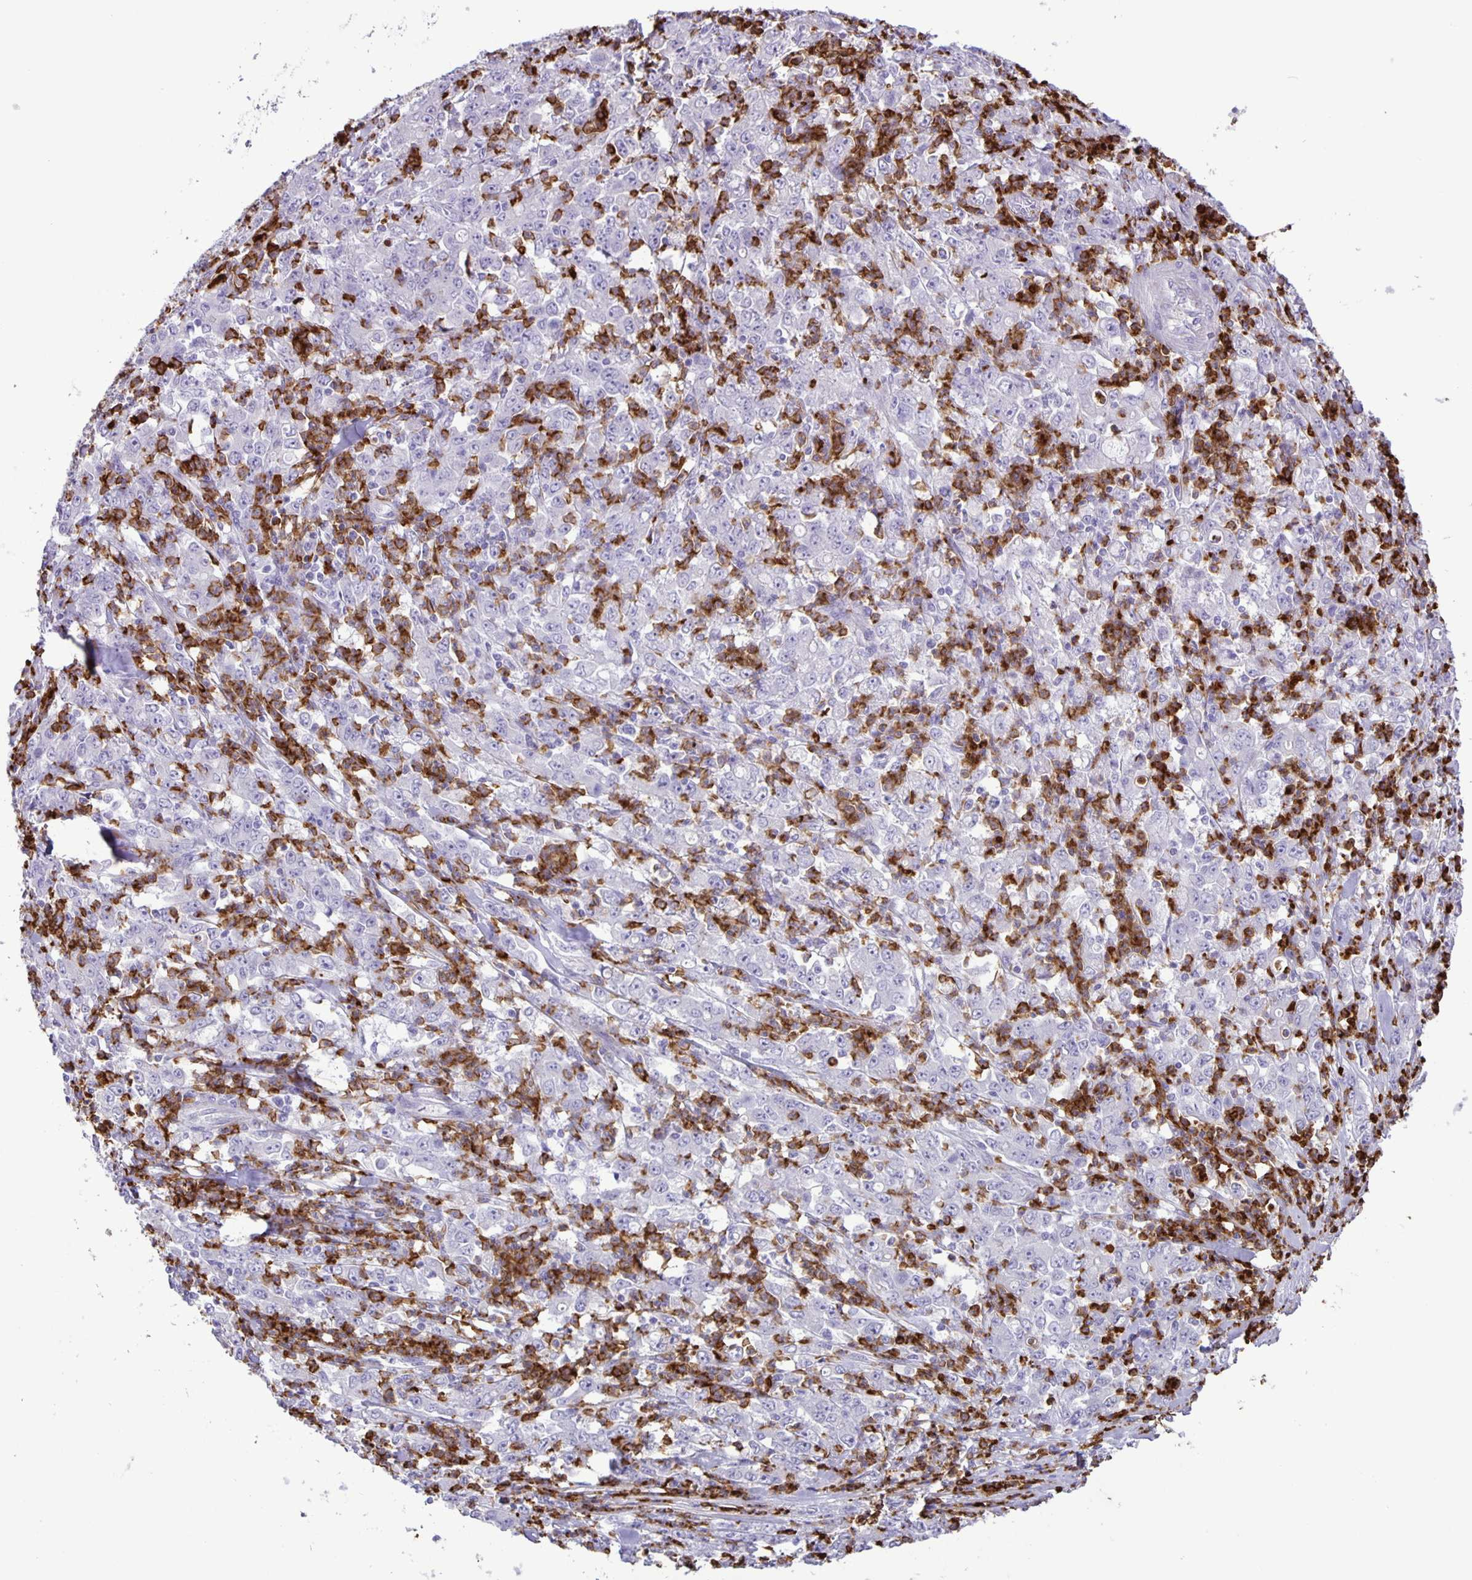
{"staining": {"intensity": "negative", "quantity": "none", "location": "none"}, "tissue": "stomach cancer", "cell_type": "Tumor cells", "image_type": "cancer", "snomed": [{"axis": "morphology", "description": "Adenocarcinoma, NOS"}, {"axis": "topography", "description": "Stomach, lower"}], "caption": "Immunohistochemical staining of stomach adenocarcinoma shows no significant positivity in tumor cells.", "gene": "ADCK1", "patient": {"sex": "female", "age": 71}}